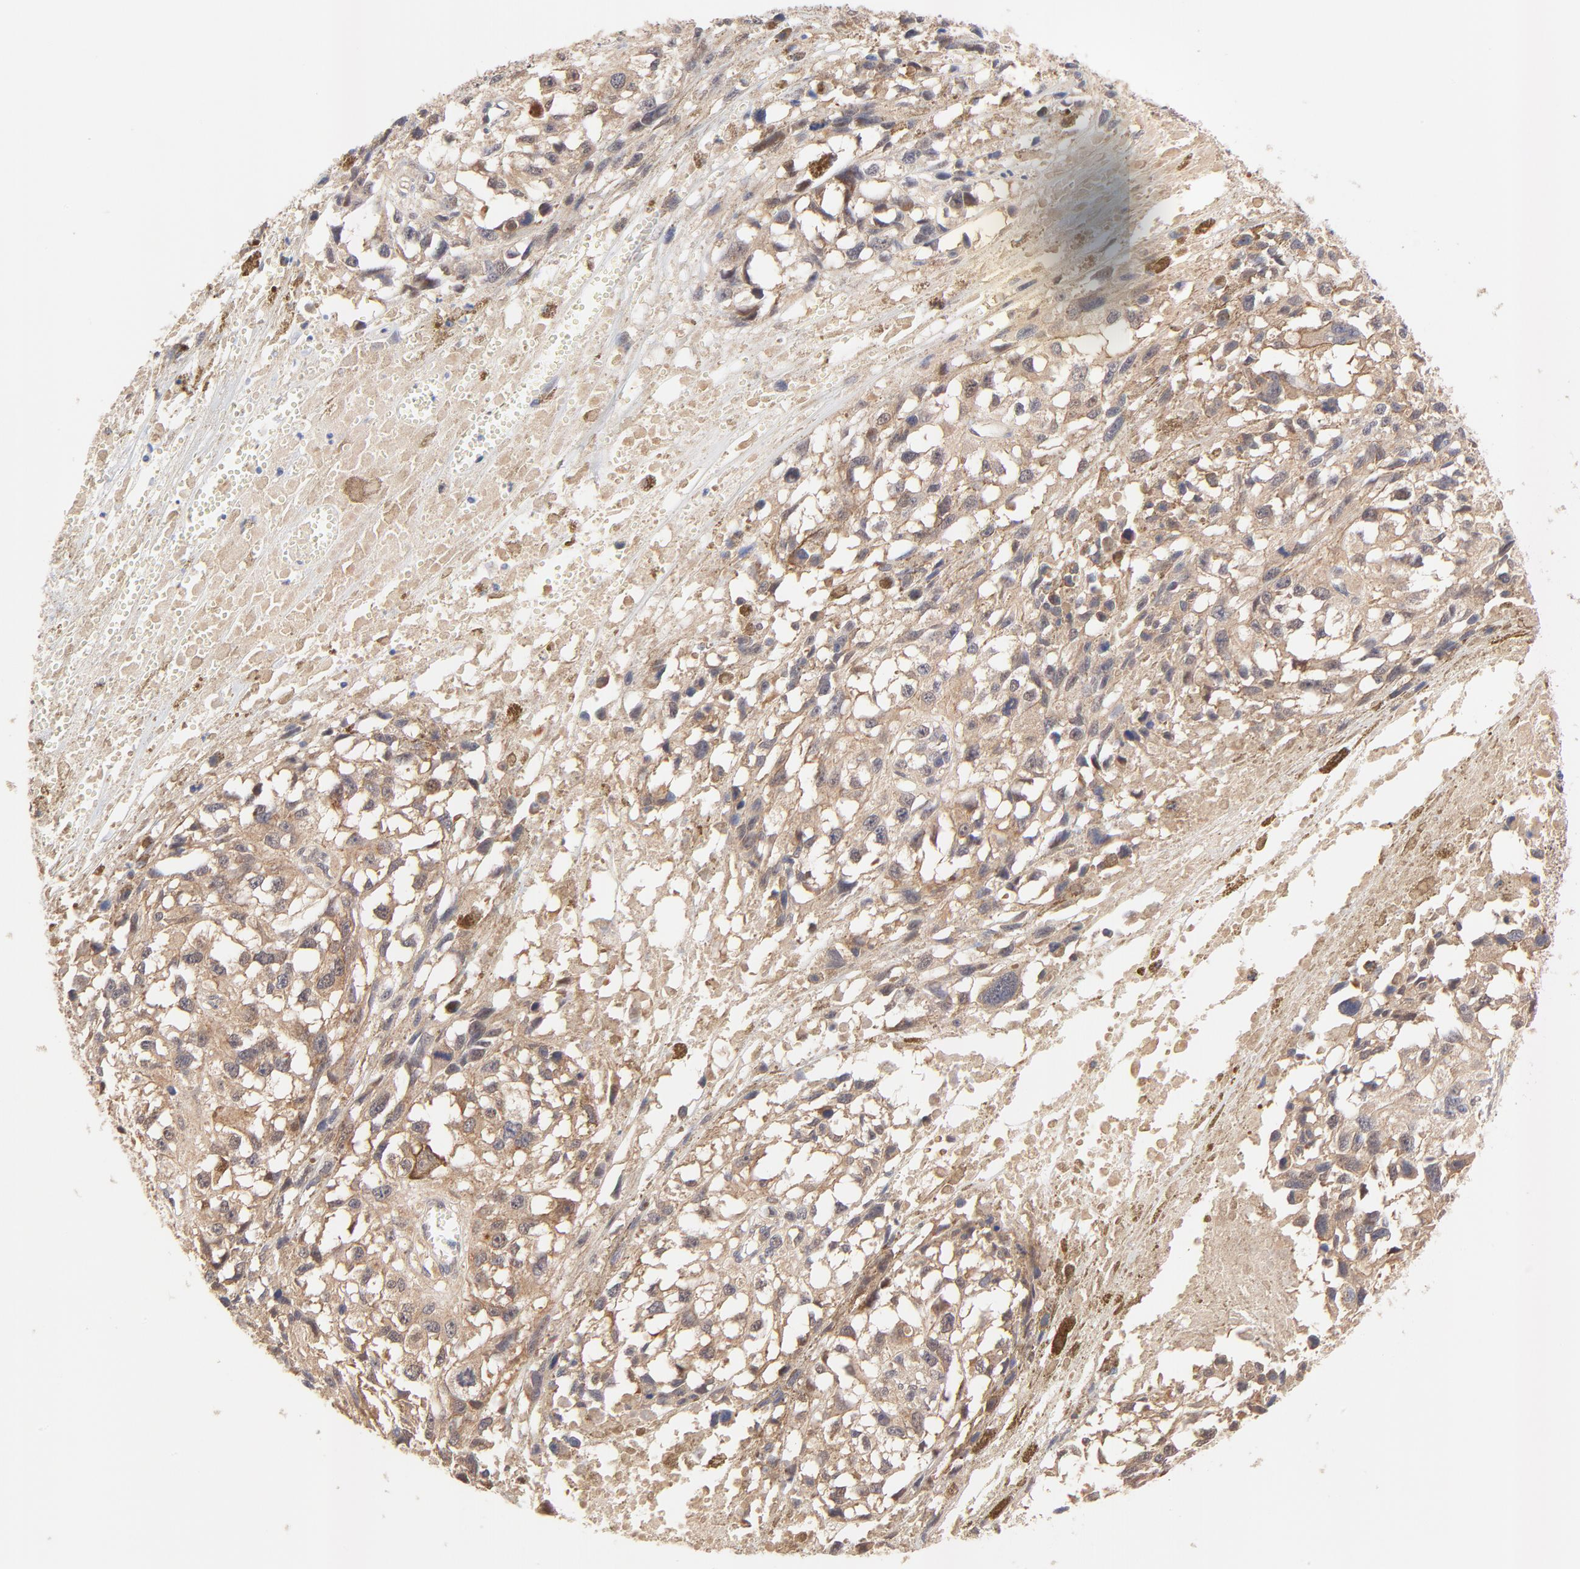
{"staining": {"intensity": "moderate", "quantity": ">75%", "location": "cytoplasmic/membranous,nuclear"}, "tissue": "melanoma", "cell_type": "Tumor cells", "image_type": "cancer", "snomed": [{"axis": "morphology", "description": "Malignant melanoma, Metastatic site"}, {"axis": "topography", "description": "Lymph node"}], "caption": "Immunohistochemistry (IHC) of human melanoma exhibits medium levels of moderate cytoplasmic/membranous and nuclear positivity in about >75% of tumor cells. The staining was performed using DAB (3,3'-diaminobenzidine) to visualize the protein expression in brown, while the nuclei were stained in blue with hematoxylin (Magnification: 20x).", "gene": "TXNL1", "patient": {"sex": "male", "age": 59}}